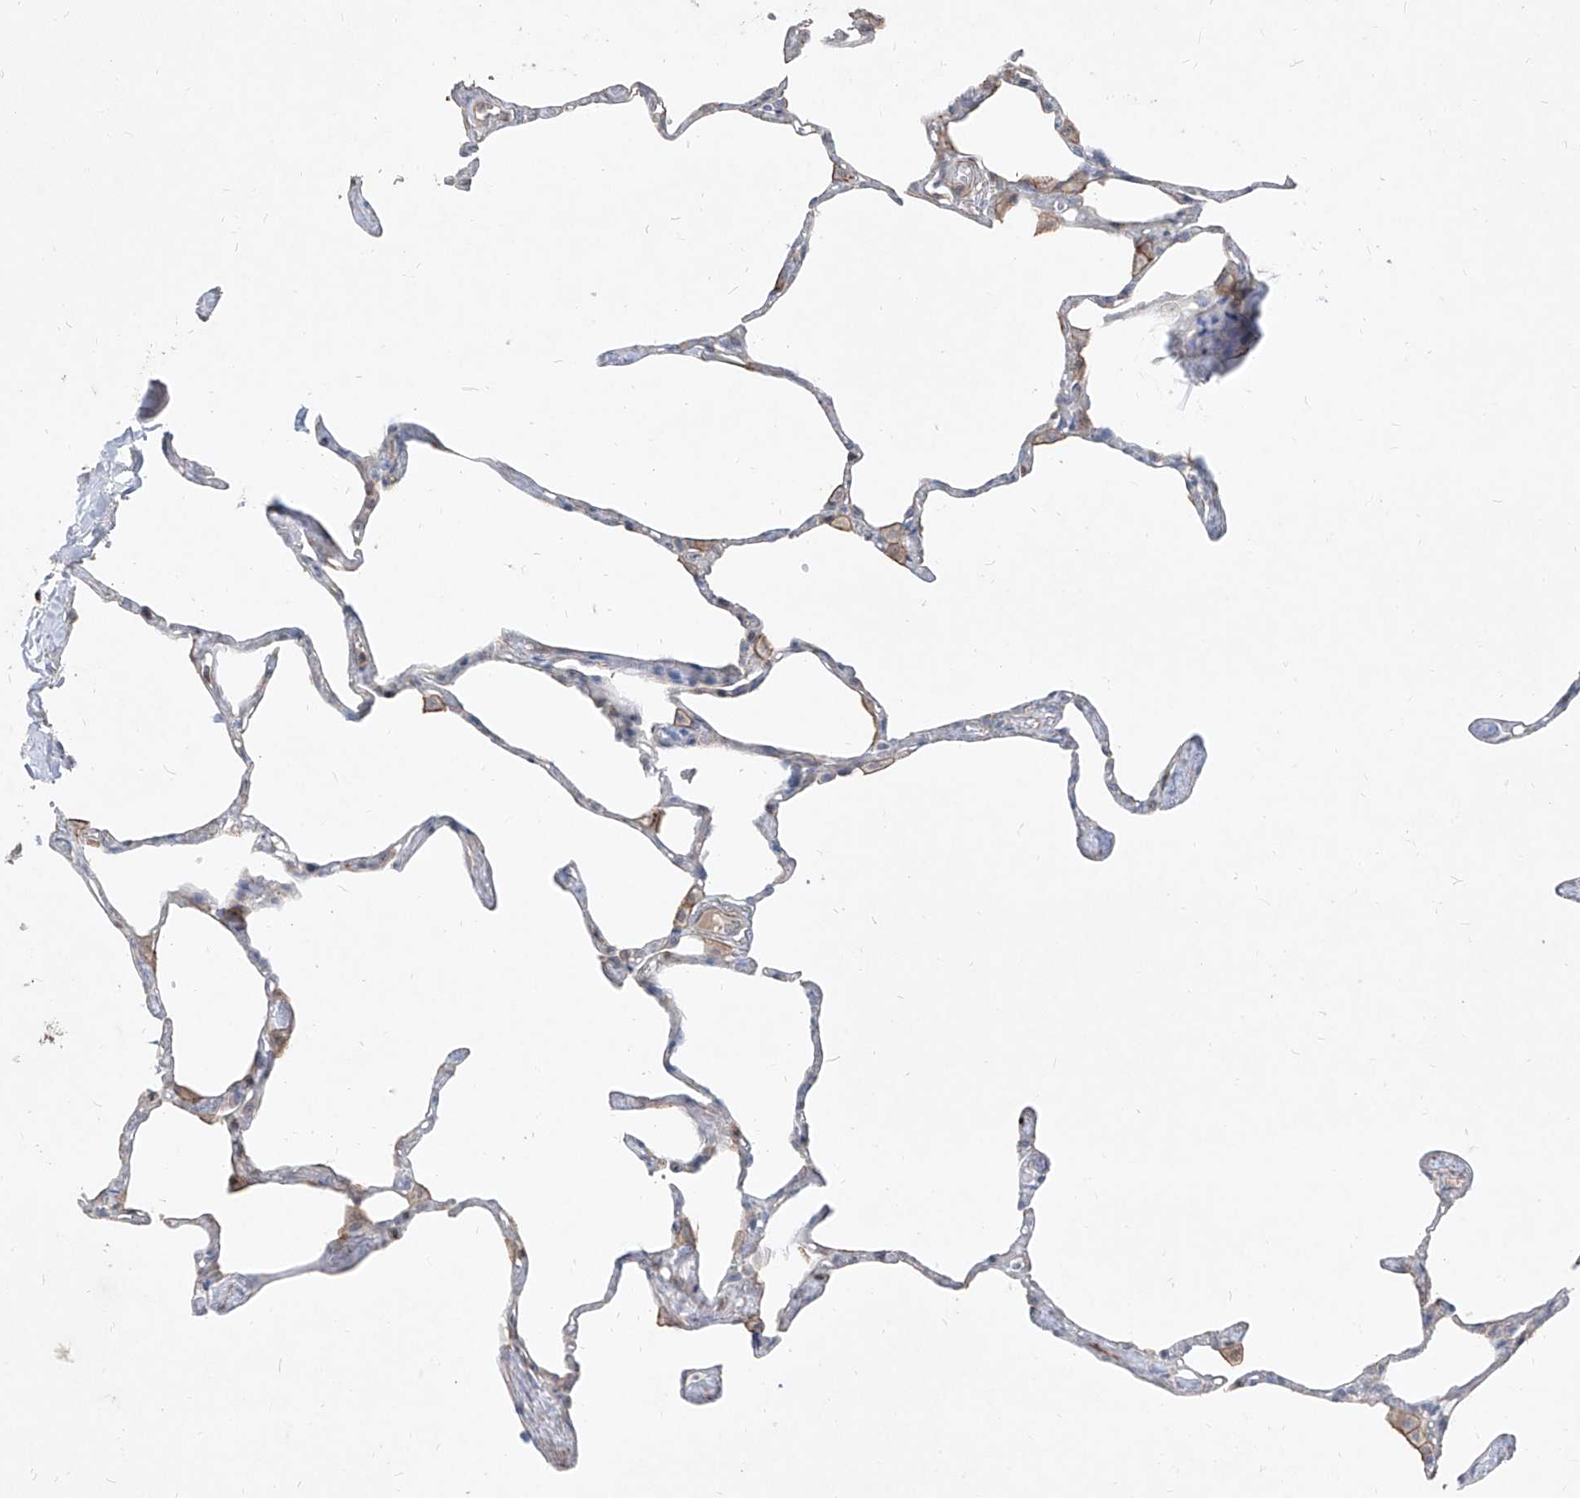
{"staining": {"intensity": "negative", "quantity": "none", "location": "none"}, "tissue": "lung", "cell_type": "Alveolar cells", "image_type": "normal", "snomed": [{"axis": "morphology", "description": "Normal tissue, NOS"}, {"axis": "topography", "description": "Lung"}], "caption": "Immunohistochemistry of benign human lung exhibits no staining in alveolar cells. (Stains: DAB (3,3'-diaminobenzidine) immunohistochemistry with hematoxylin counter stain, Microscopy: brightfield microscopy at high magnification).", "gene": "UFD1", "patient": {"sex": "male", "age": 65}}